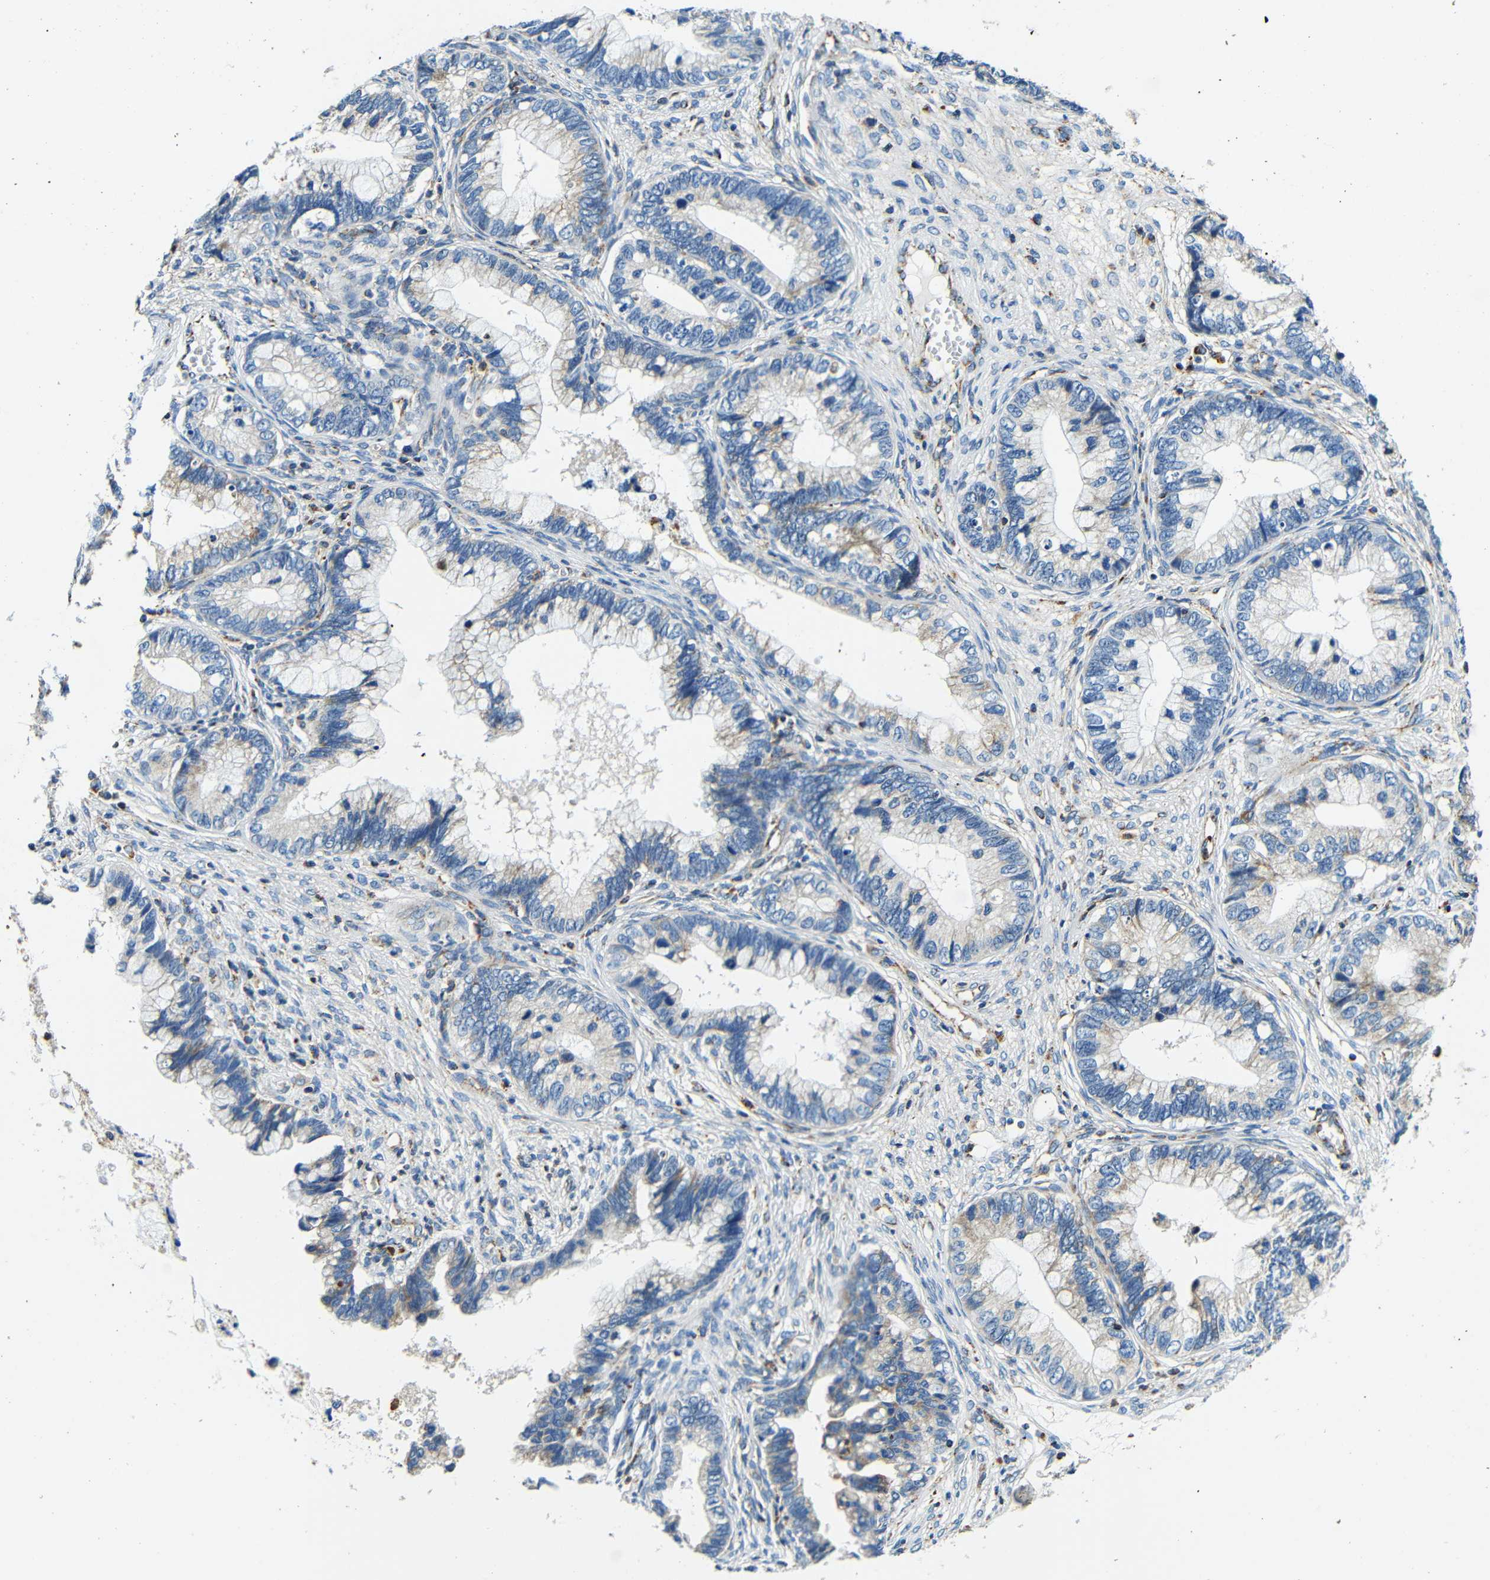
{"staining": {"intensity": "weak", "quantity": "25%-75%", "location": "cytoplasmic/membranous"}, "tissue": "cervical cancer", "cell_type": "Tumor cells", "image_type": "cancer", "snomed": [{"axis": "morphology", "description": "Adenocarcinoma, NOS"}, {"axis": "topography", "description": "Cervix"}], "caption": "Cervical adenocarcinoma stained for a protein (brown) demonstrates weak cytoplasmic/membranous positive expression in about 25%-75% of tumor cells.", "gene": "GALNT18", "patient": {"sex": "female", "age": 44}}